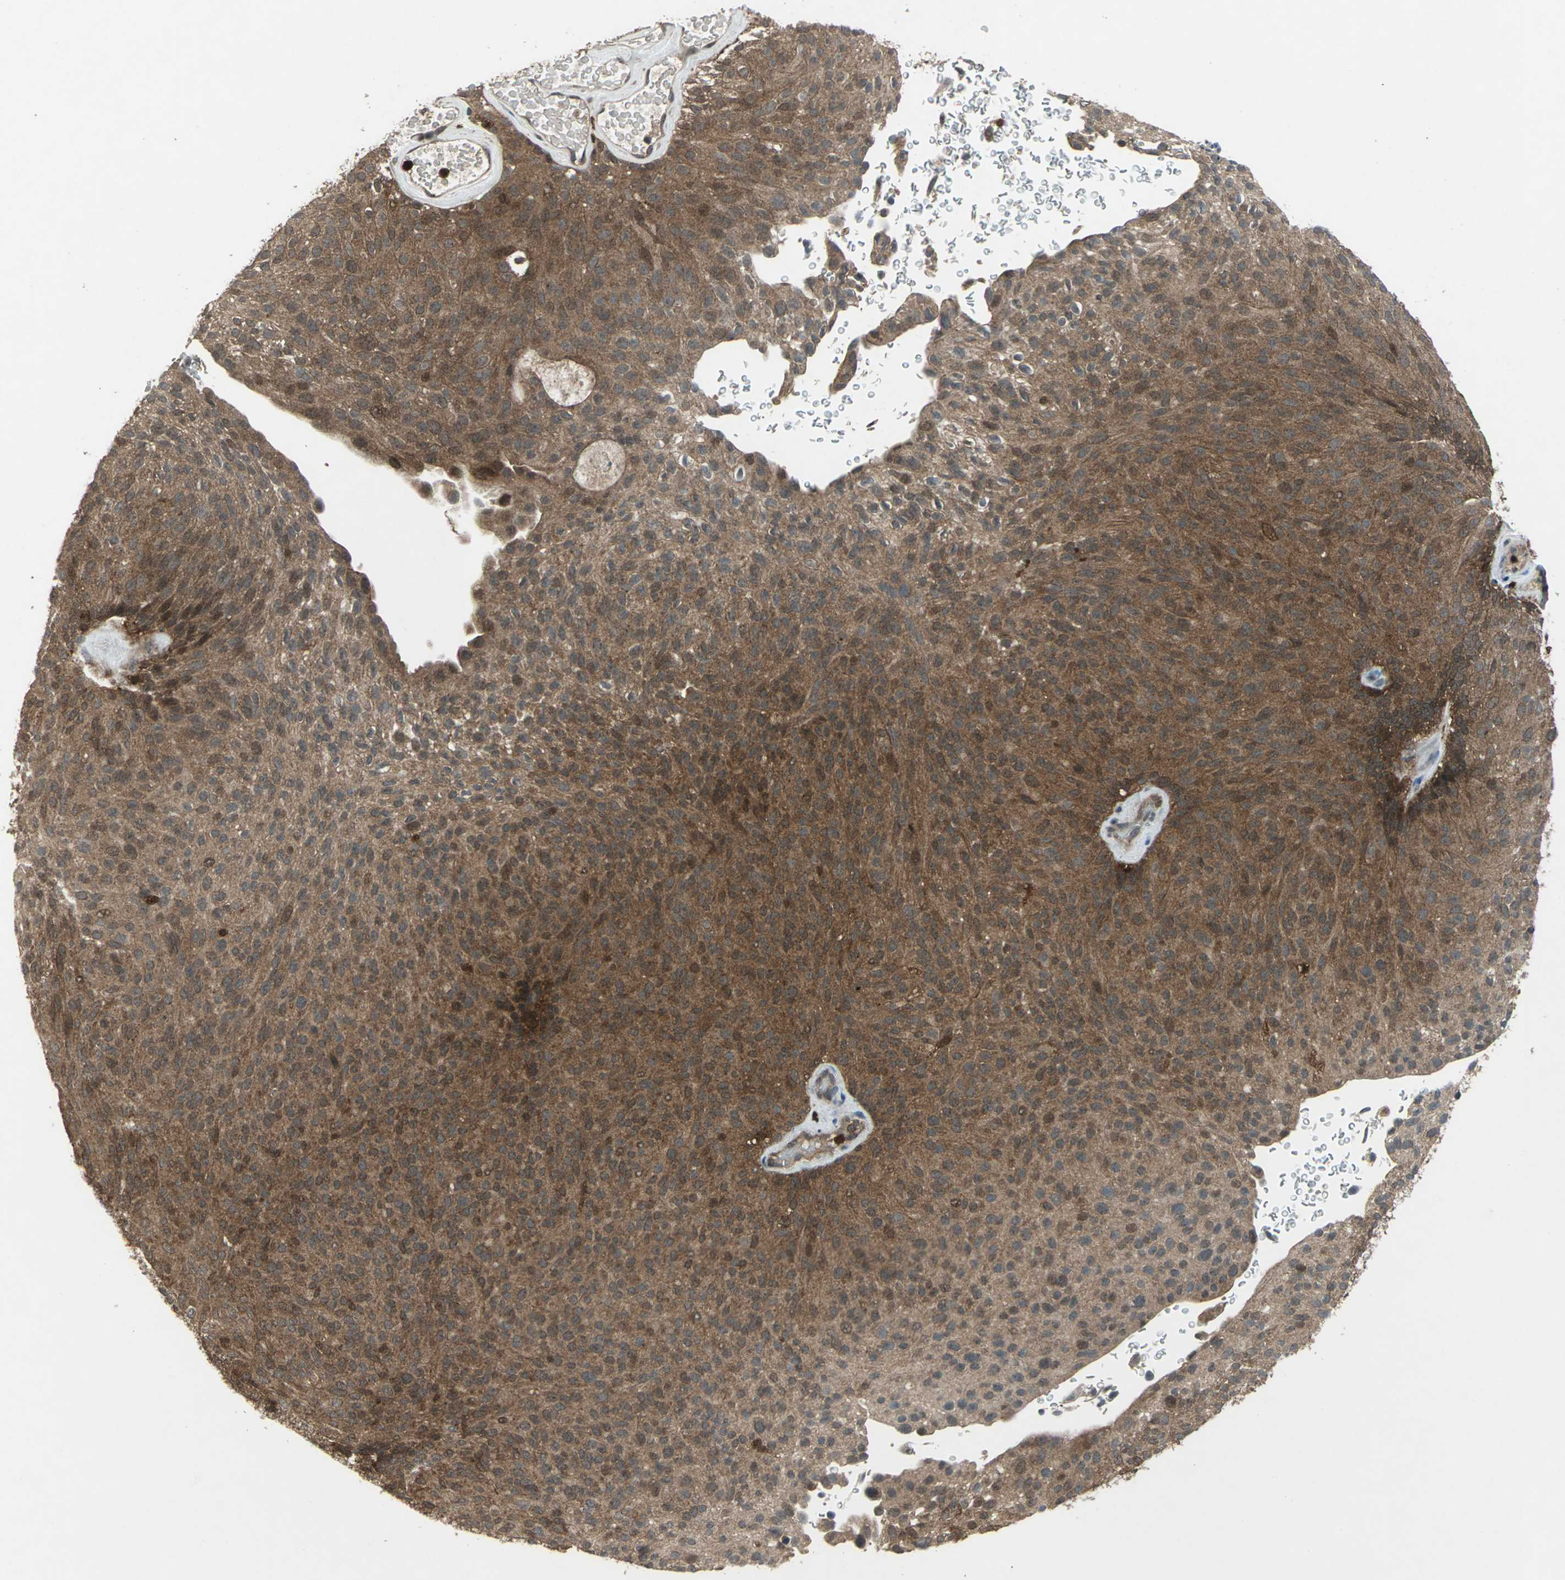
{"staining": {"intensity": "strong", "quantity": ">75%", "location": "cytoplasmic/membranous"}, "tissue": "urothelial cancer", "cell_type": "Tumor cells", "image_type": "cancer", "snomed": [{"axis": "morphology", "description": "Urothelial carcinoma, Low grade"}, {"axis": "topography", "description": "Urinary bladder"}], "caption": "Urothelial carcinoma (low-grade) tissue demonstrates strong cytoplasmic/membranous staining in approximately >75% of tumor cells (Stains: DAB in brown, nuclei in blue, Microscopy: brightfield microscopy at high magnification).", "gene": "PYCARD", "patient": {"sex": "male", "age": 78}}